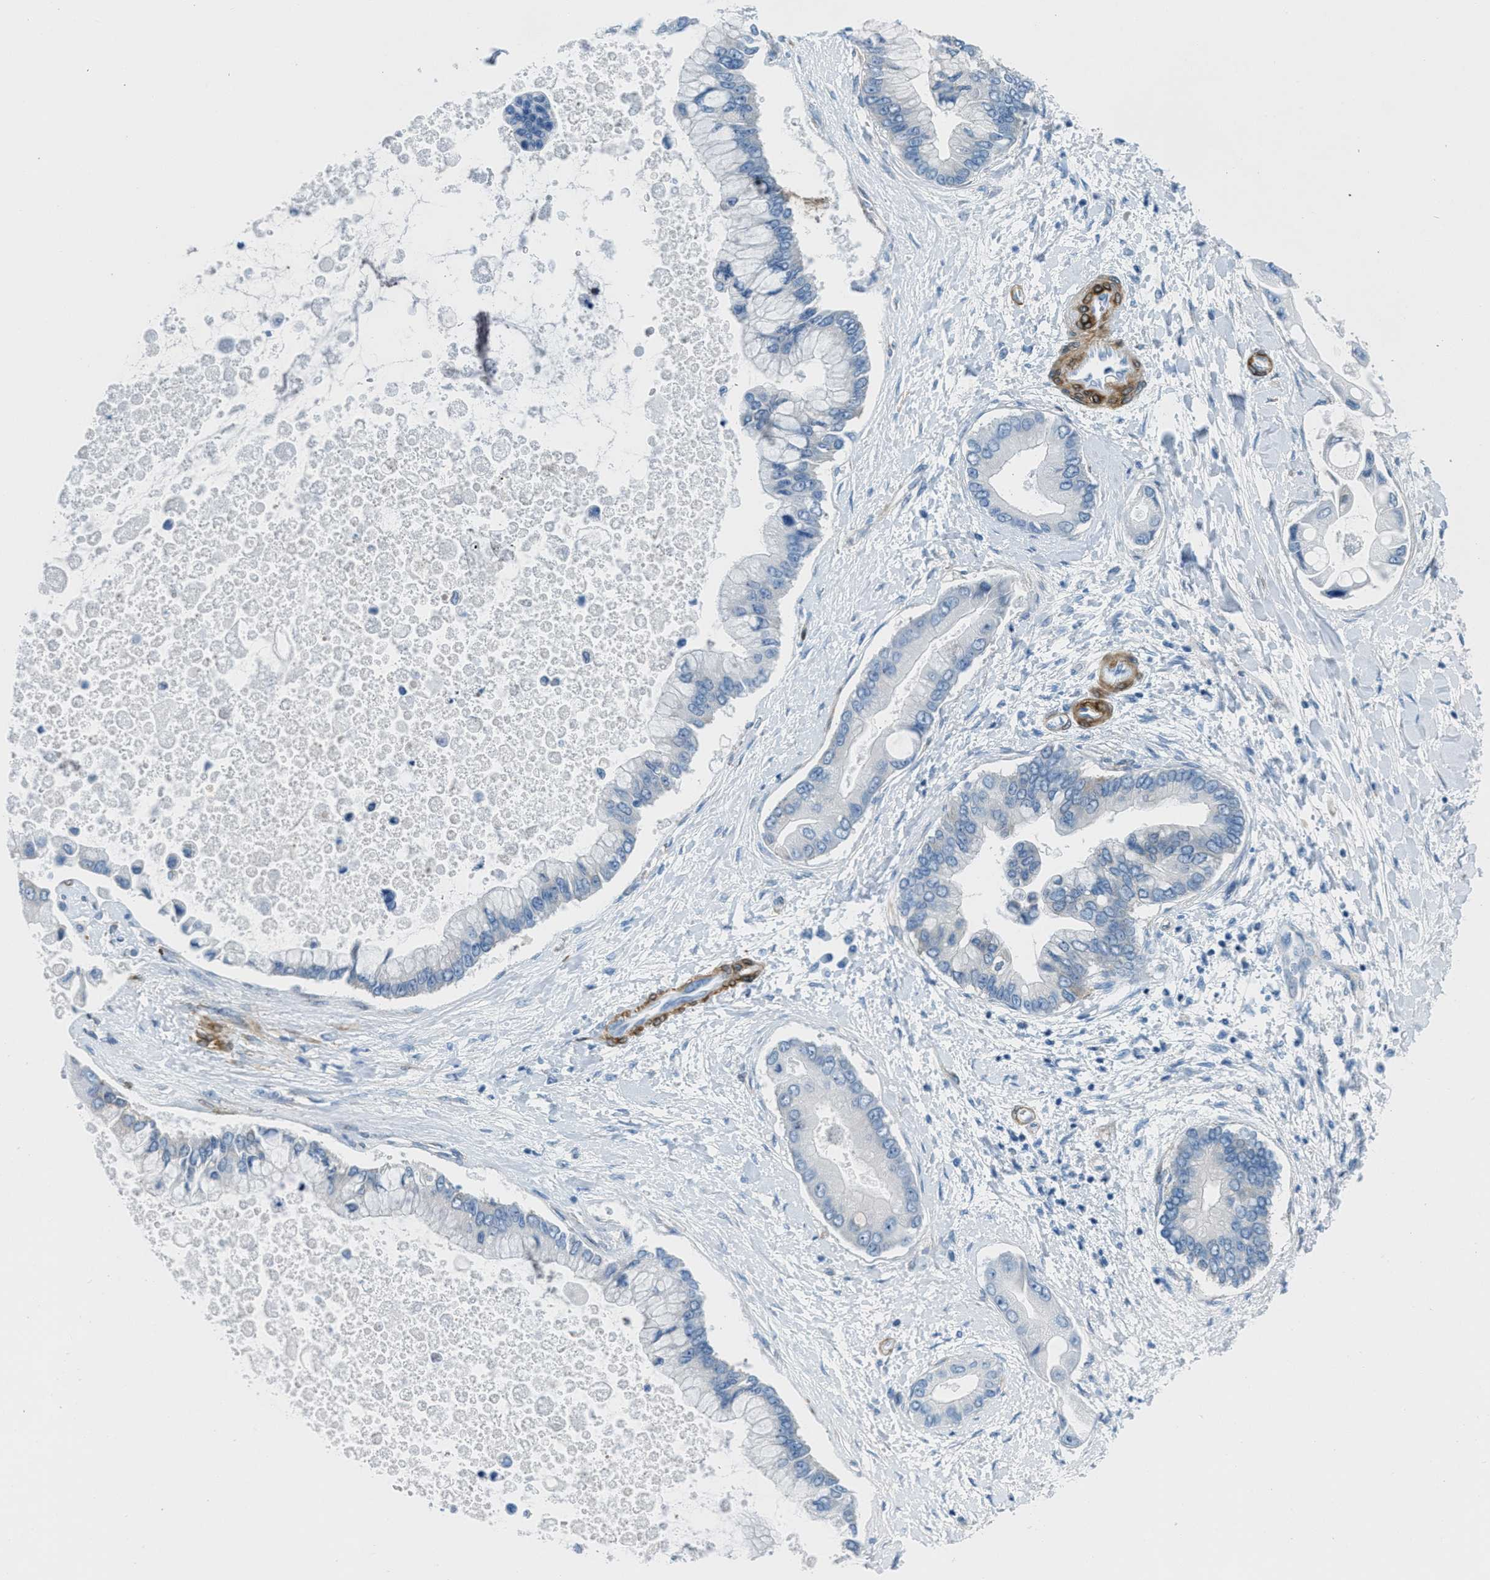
{"staining": {"intensity": "negative", "quantity": "none", "location": "none"}, "tissue": "liver cancer", "cell_type": "Tumor cells", "image_type": "cancer", "snomed": [{"axis": "morphology", "description": "Cholangiocarcinoma"}, {"axis": "topography", "description": "Liver"}], "caption": "Tumor cells show no significant positivity in liver cancer.", "gene": "MAPRE2", "patient": {"sex": "male", "age": 50}}